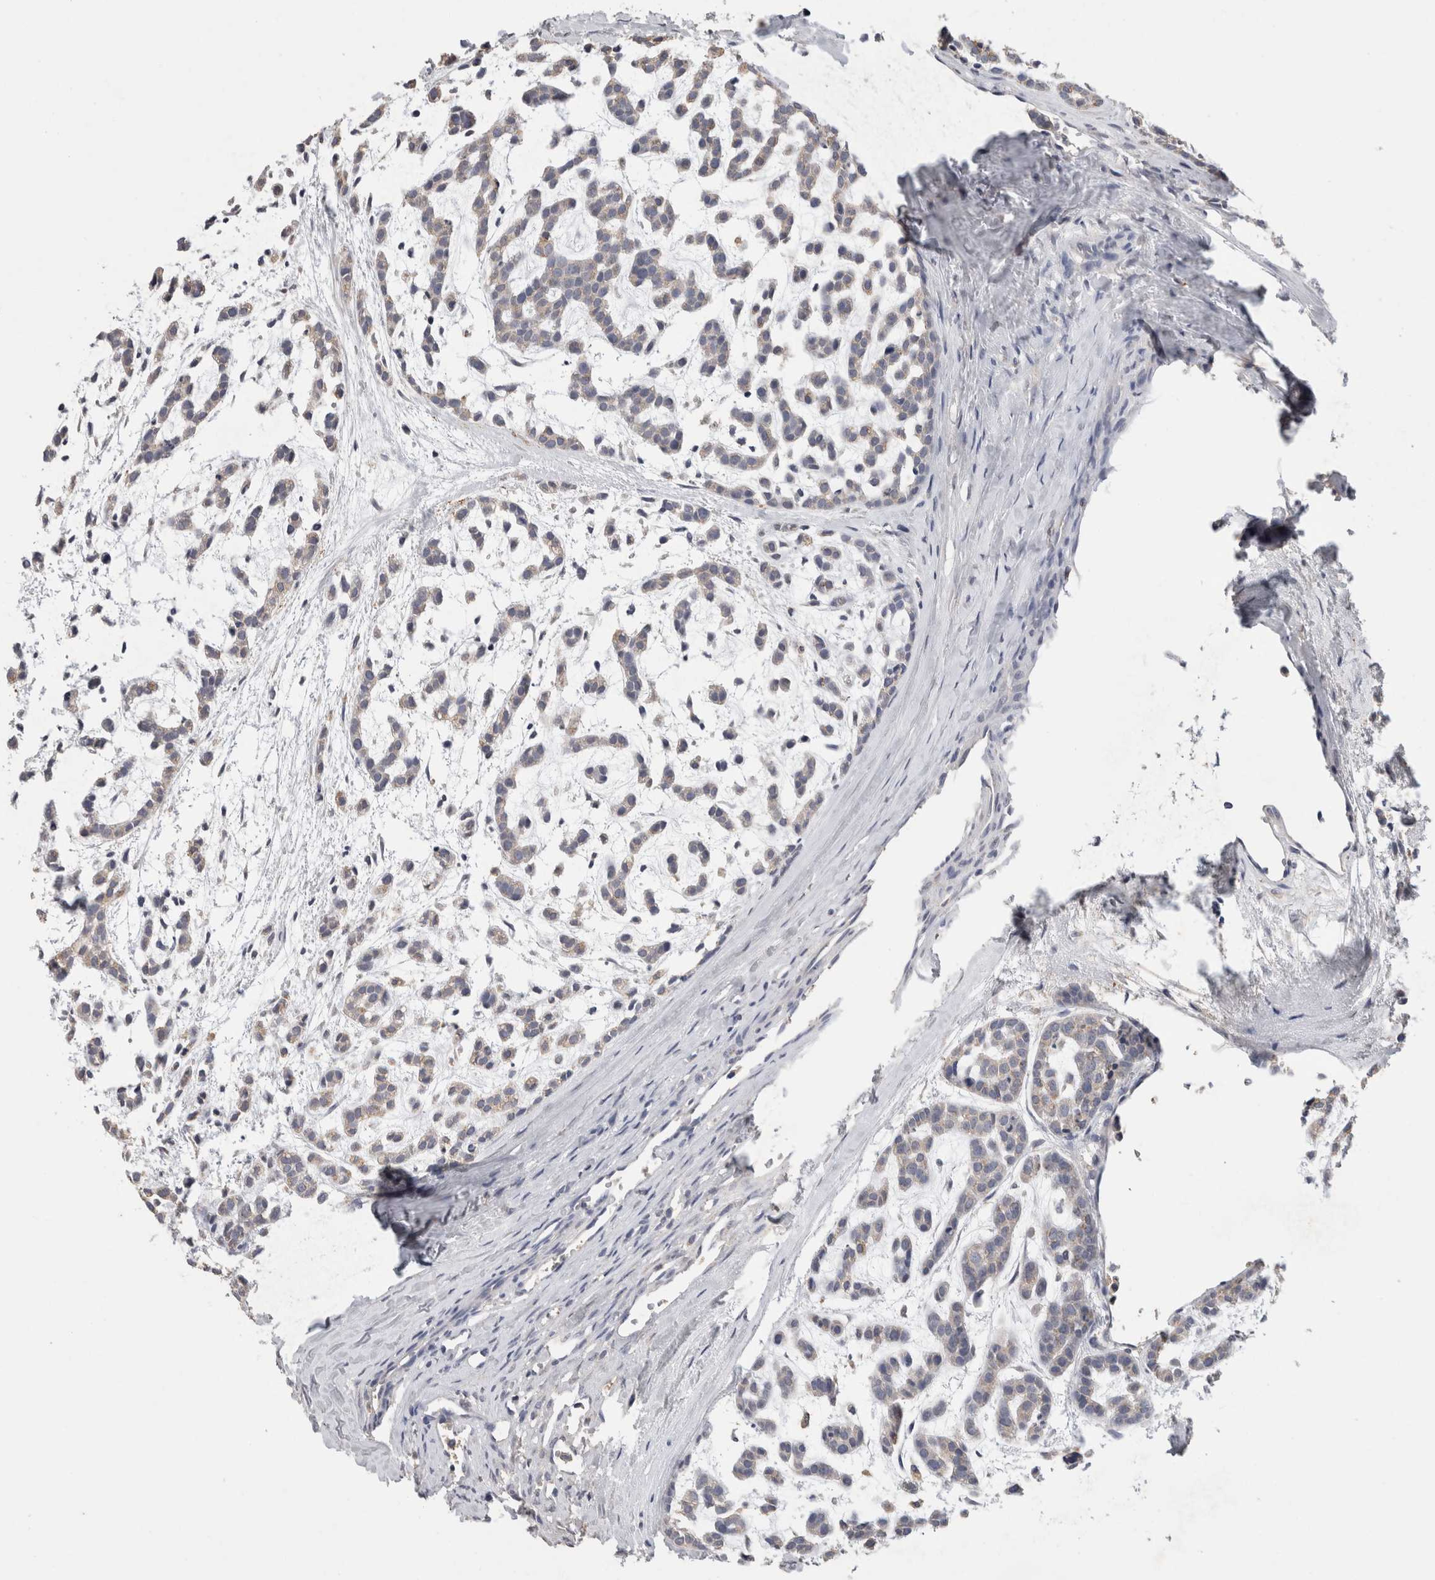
{"staining": {"intensity": "weak", "quantity": "<25%", "location": "cytoplasmic/membranous"}, "tissue": "head and neck cancer", "cell_type": "Tumor cells", "image_type": "cancer", "snomed": [{"axis": "morphology", "description": "Adenocarcinoma, NOS"}, {"axis": "morphology", "description": "Adenoma, NOS"}, {"axis": "topography", "description": "Head-Neck"}], "caption": "IHC image of human head and neck cancer (adenocarcinoma) stained for a protein (brown), which displays no expression in tumor cells.", "gene": "CNTFR", "patient": {"sex": "female", "age": 55}}